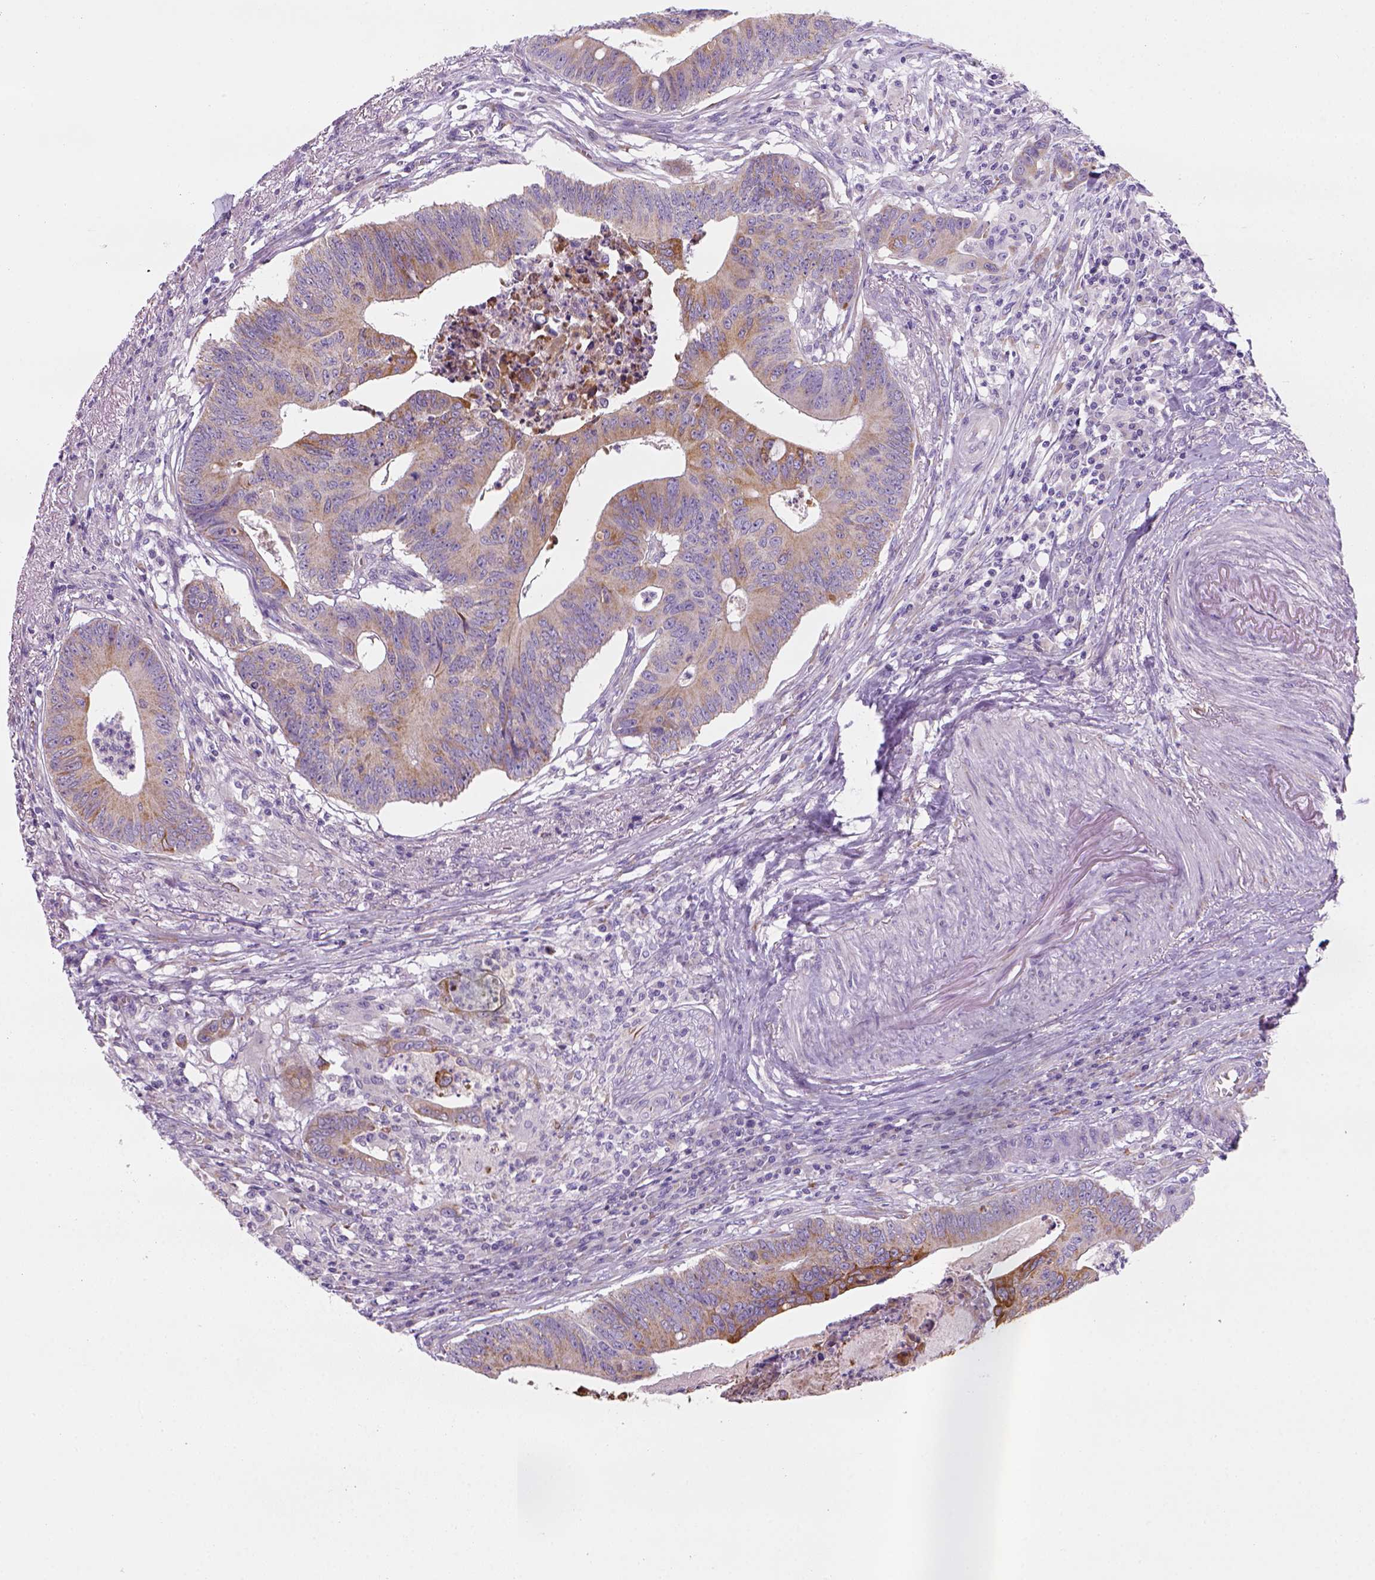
{"staining": {"intensity": "weak", "quantity": "25%-75%", "location": "cytoplasmic/membranous"}, "tissue": "colorectal cancer", "cell_type": "Tumor cells", "image_type": "cancer", "snomed": [{"axis": "morphology", "description": "Adenocarcinoma, NOS"}, {"axis": "topography", "description": "Colon"}], "caption": "This image shows immunohistochemistry (IHC) staining of human colorectal cancer, with low weak cytoplasmic/membranous staining in about 25%-75% of tumor cells.", "gene": "CES2", "patient": {"sex": "male", "age": 84}}